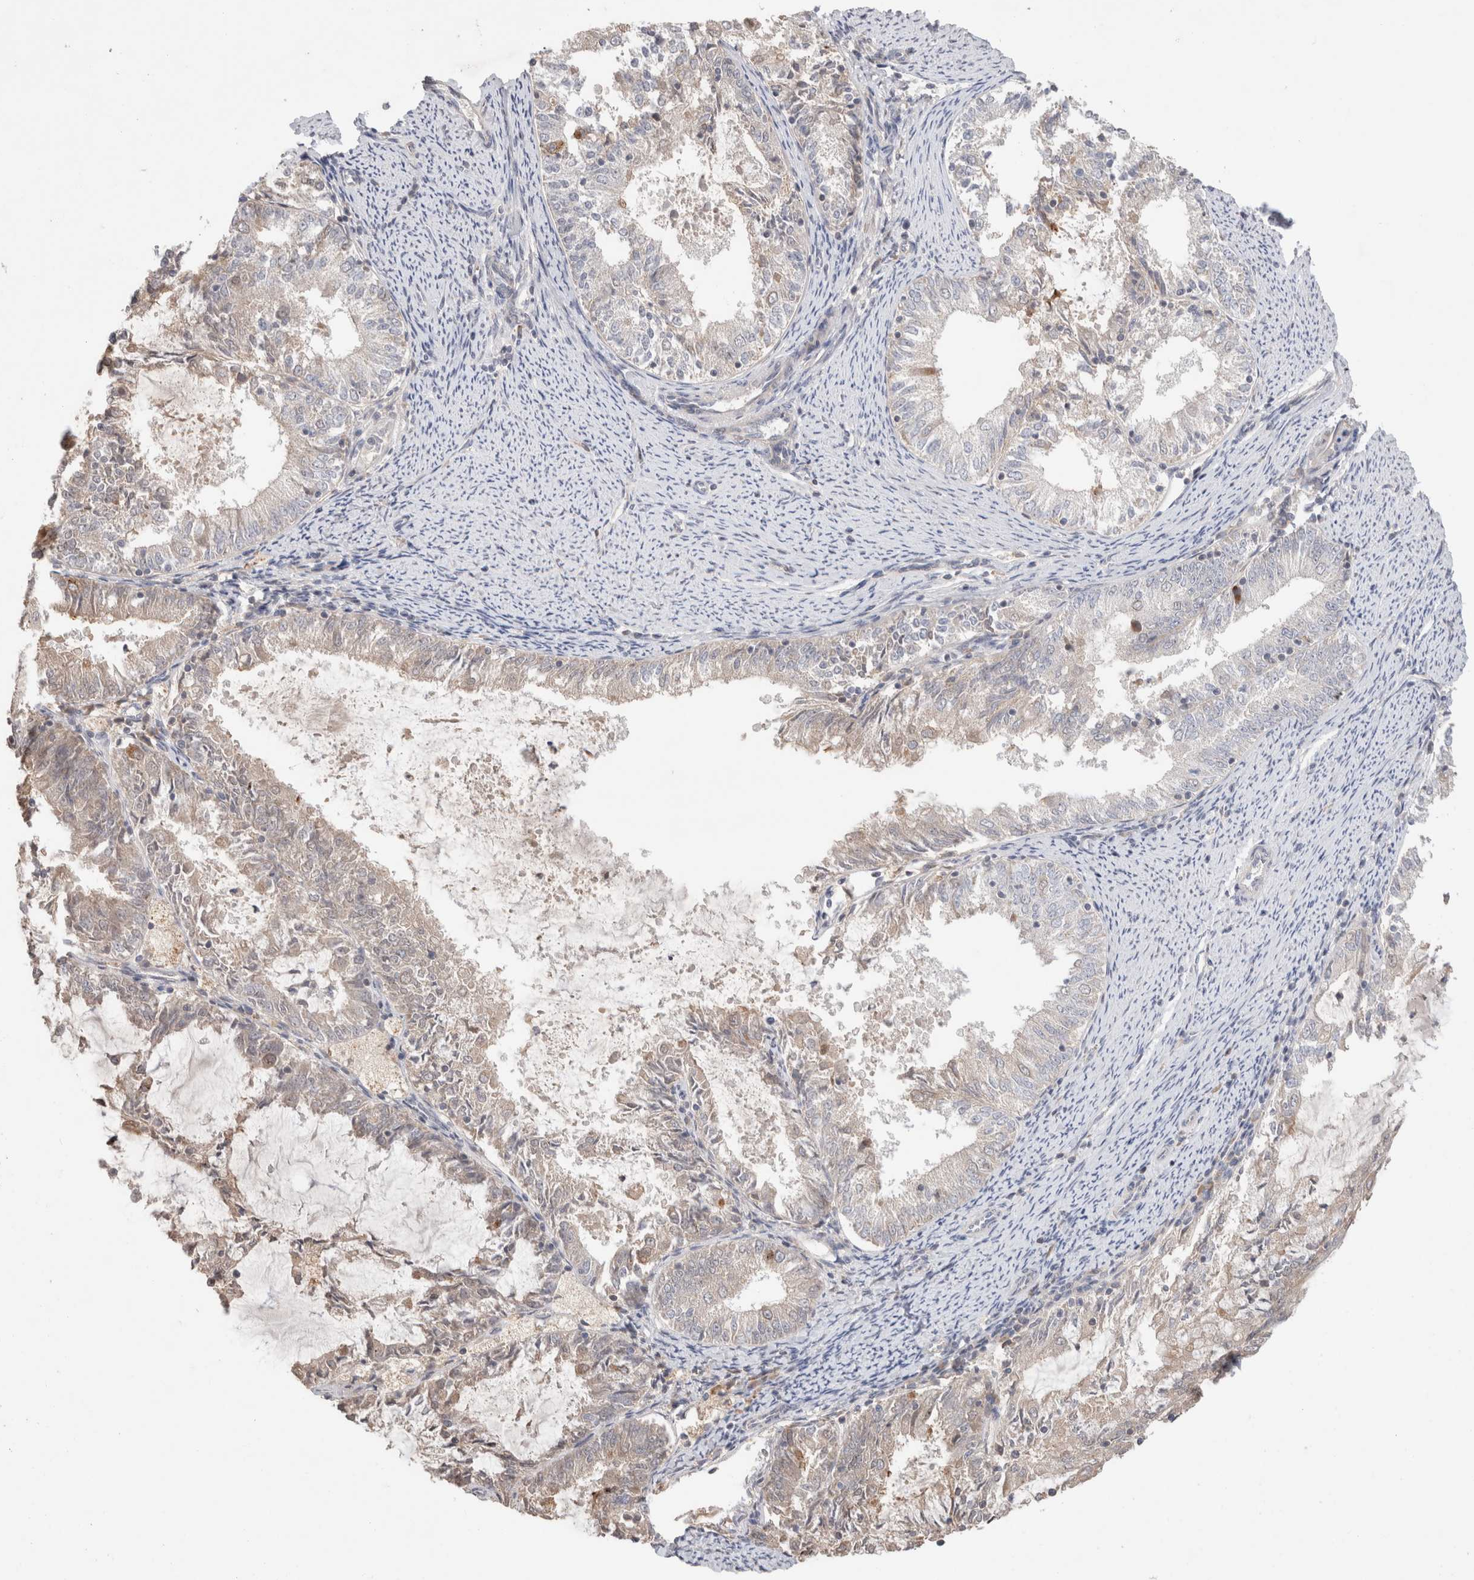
{"staining": {"intensity": "weak", "quantity": "<25%", "location": "cytoplasmic/membranous"}, "tissue": "endometrial cancer", "cell_type": "Tumor cells", "image_type": "cancer", "snomed": [{"axis": "morphology", "description": "Adenocarcinoma, NOS"}, {"axis": "topography", "description": "Endometrium"}], "caption": "Immunohistochemistry (IHC) of human endometrial cancer displays no staining in tumor cells.", "gene": "SYDE2", "patient": {"sex": "female", "age": 57}}